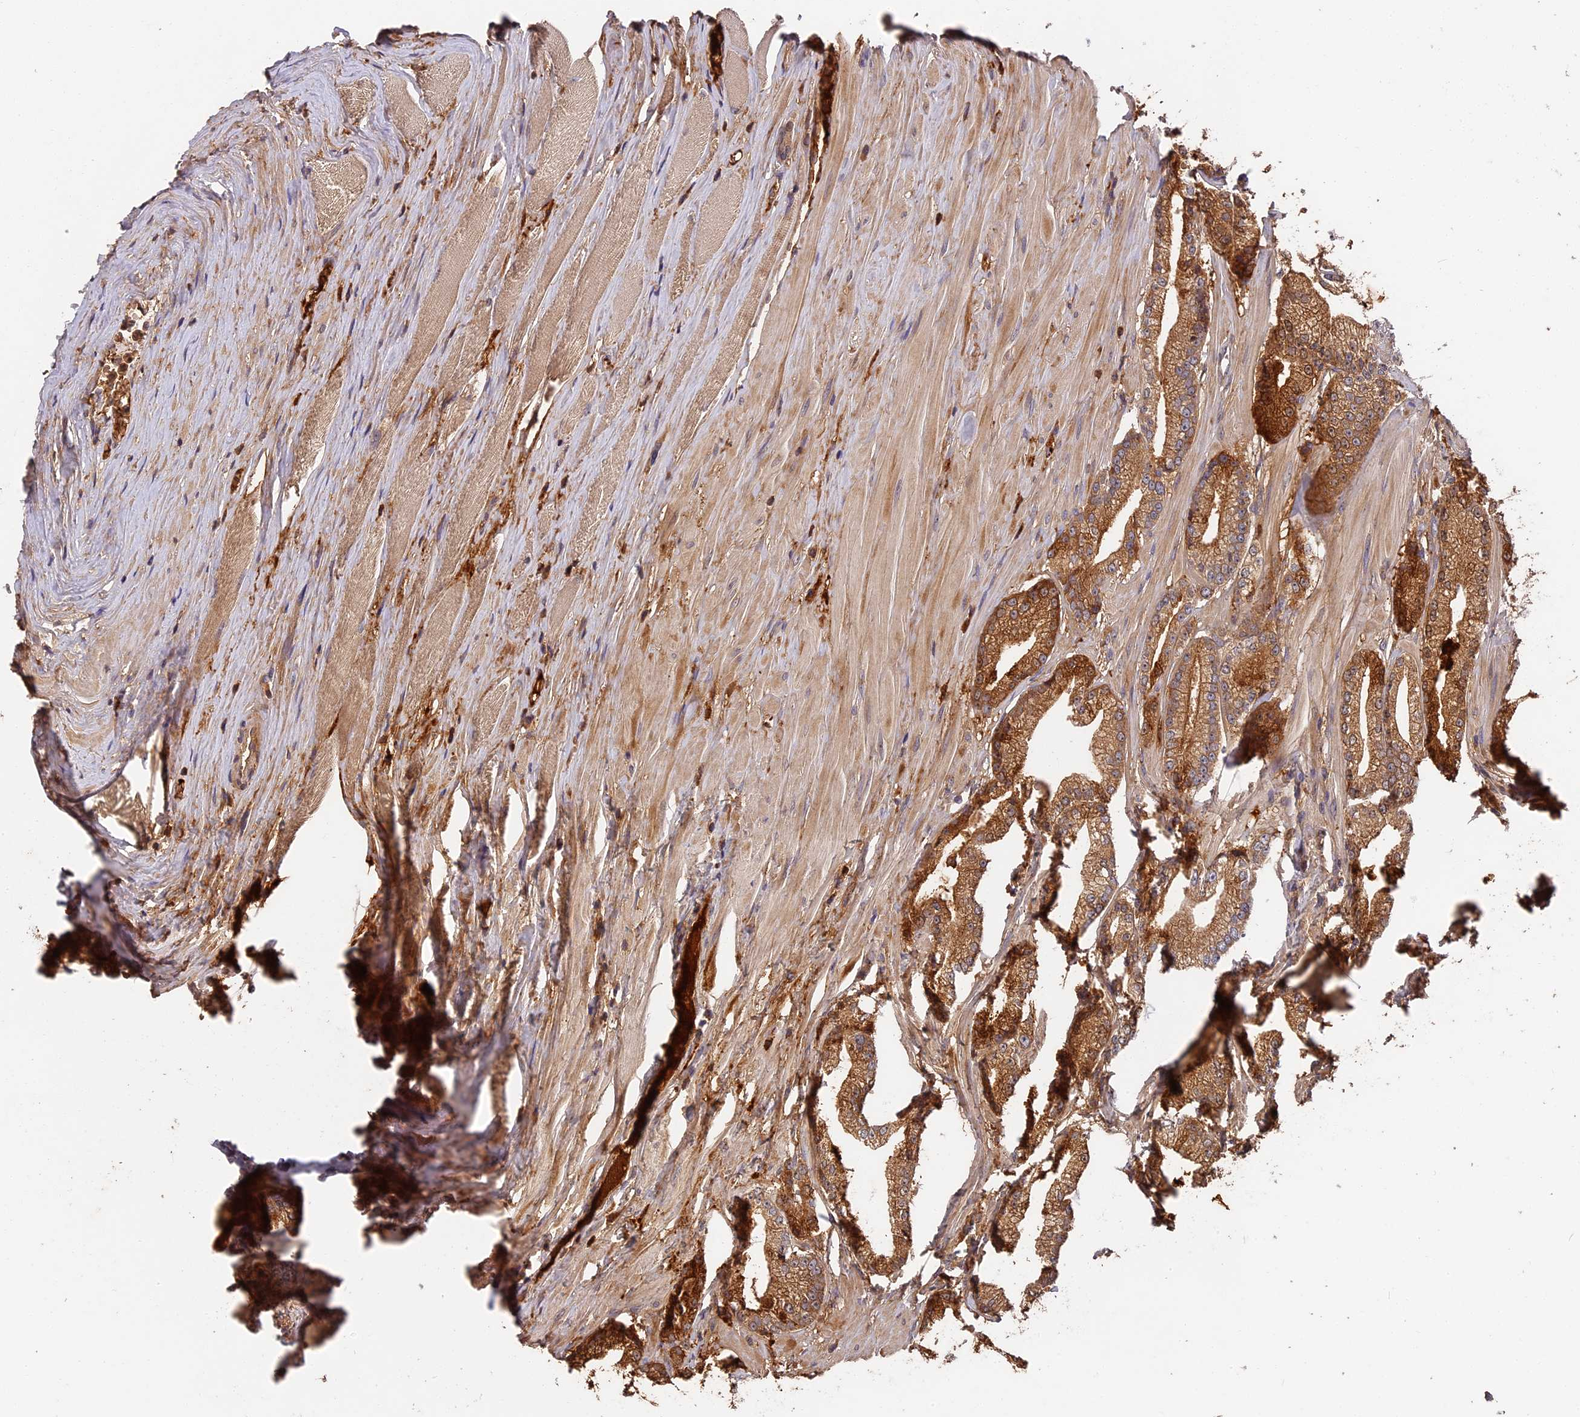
{"staining": {"intensity": "moderate", "quantity": ">75%", "location": "cytoplasmic/membranous"}, "tissue": "prostate cancer", "cell_type": "Tumor cells", "image_type": "cancer", "snomed": [{"axis": "morphology", "description": "Adenocarcinoma, High grade"}, {"axis": "topography", "description": "Prostate"}], "caption": "Prostate high-grade adenocarcinoma was stained to show a protein in brown. There is medium levels of moderate cytoplasmic/membranous staining in approximately >75% of tumor cells. The staining is performed using DAB brown chromogen to label protein expression. The nuclei are counter-stained blue using hematoxylin.", "gene": "ITIH1", "patient": {"sex": "male", "age": 67}}